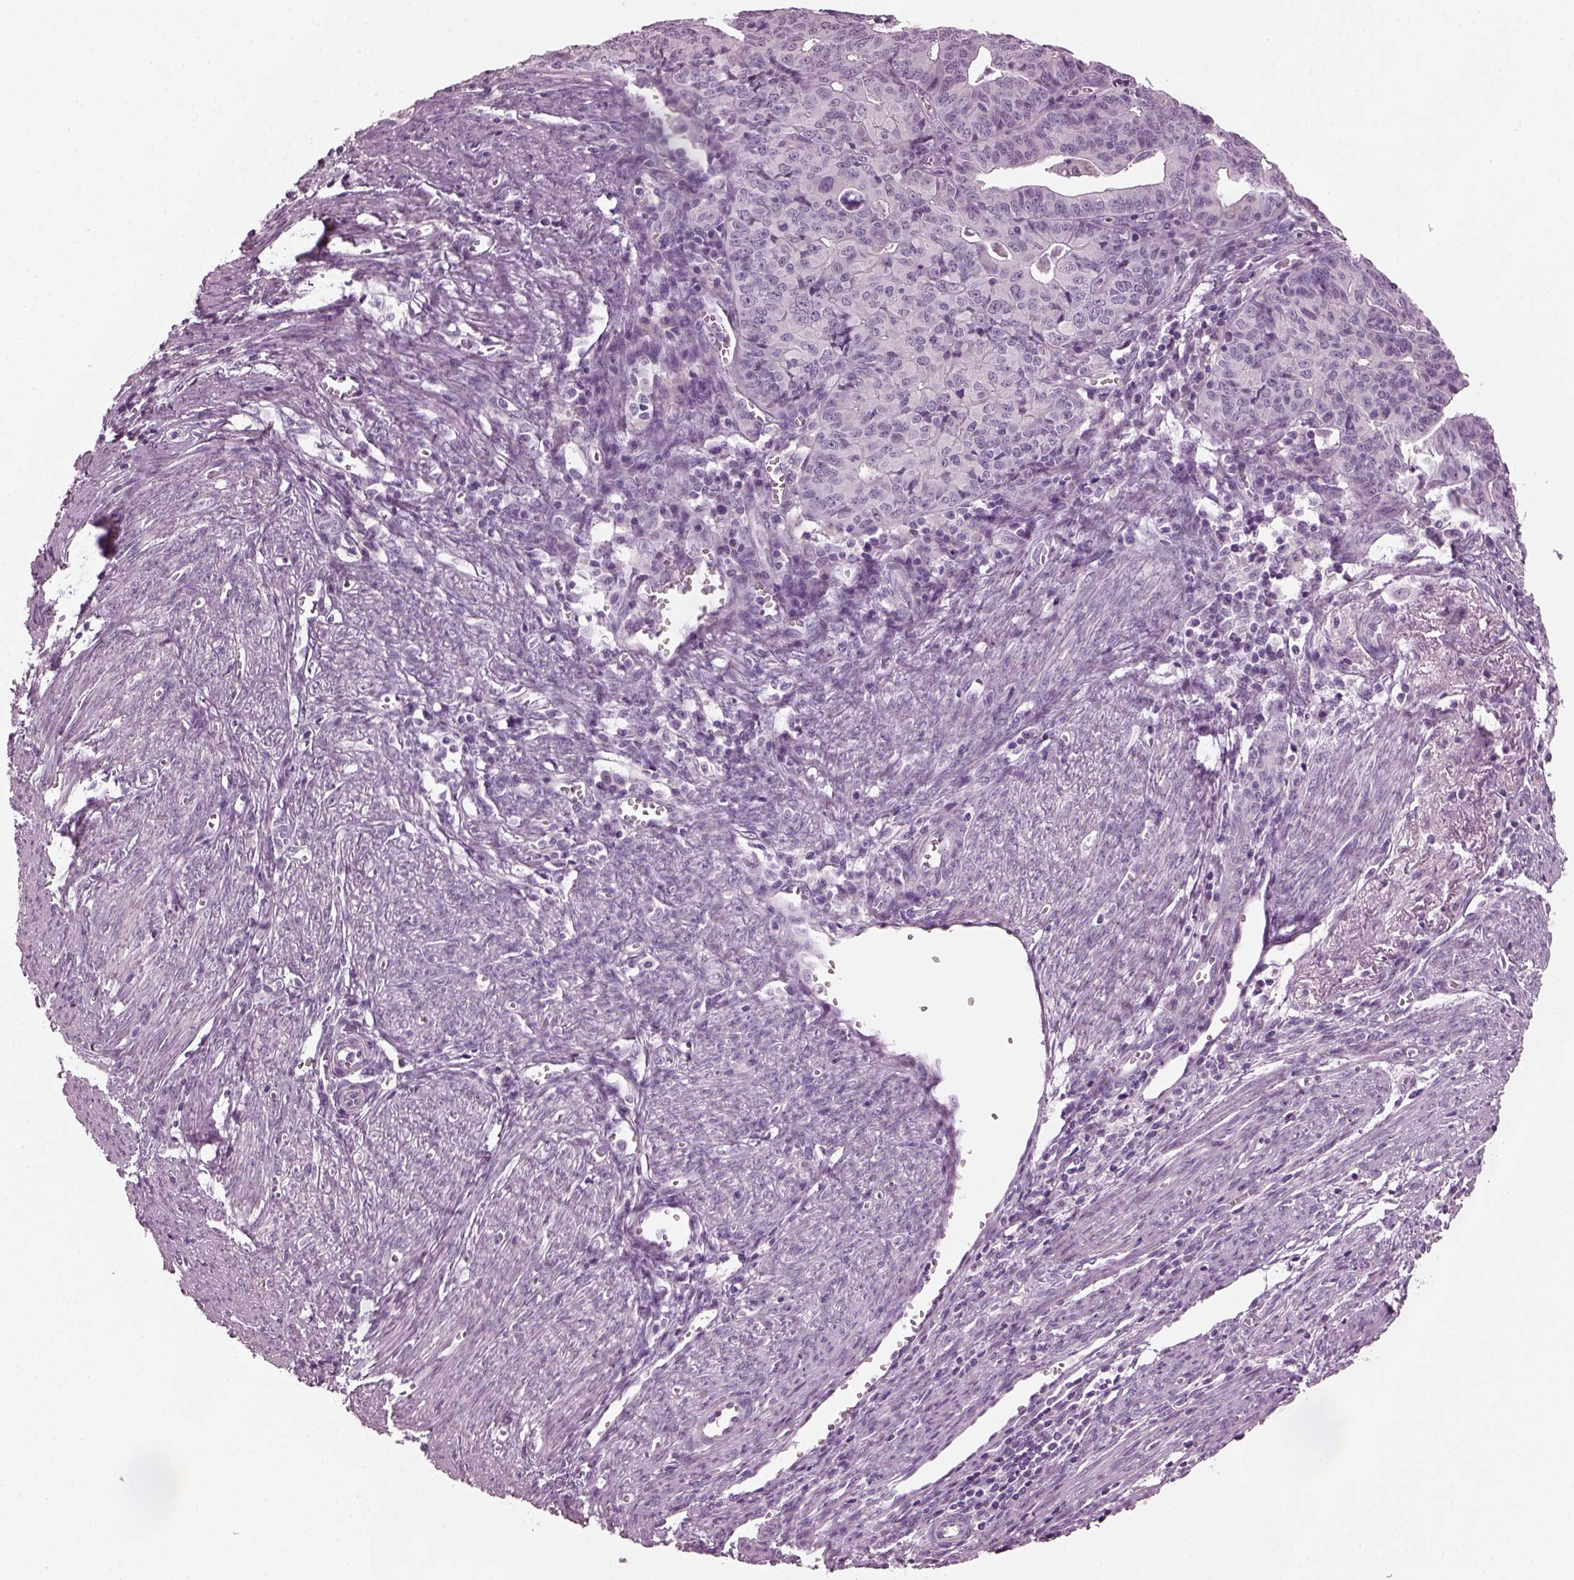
{"staining": {"intensity": "negative", "quantity": "none", "location": "none"}, "tissue": "endometrial cancer", "cell_type": "Tumor cells", "image_type": "cancer", "snomed": [{"axis": "morphology", "description": "Adenocarcinoma, NOS"}, {"axis": "topography", "description": "Endometrium"}], "caption": "The histopathology image reveals no significant expression in tumor cells of adenocarcinoma (endometrial).", "gene": "SLC6A17", "patient": {"sex": "female", "age": 65}}